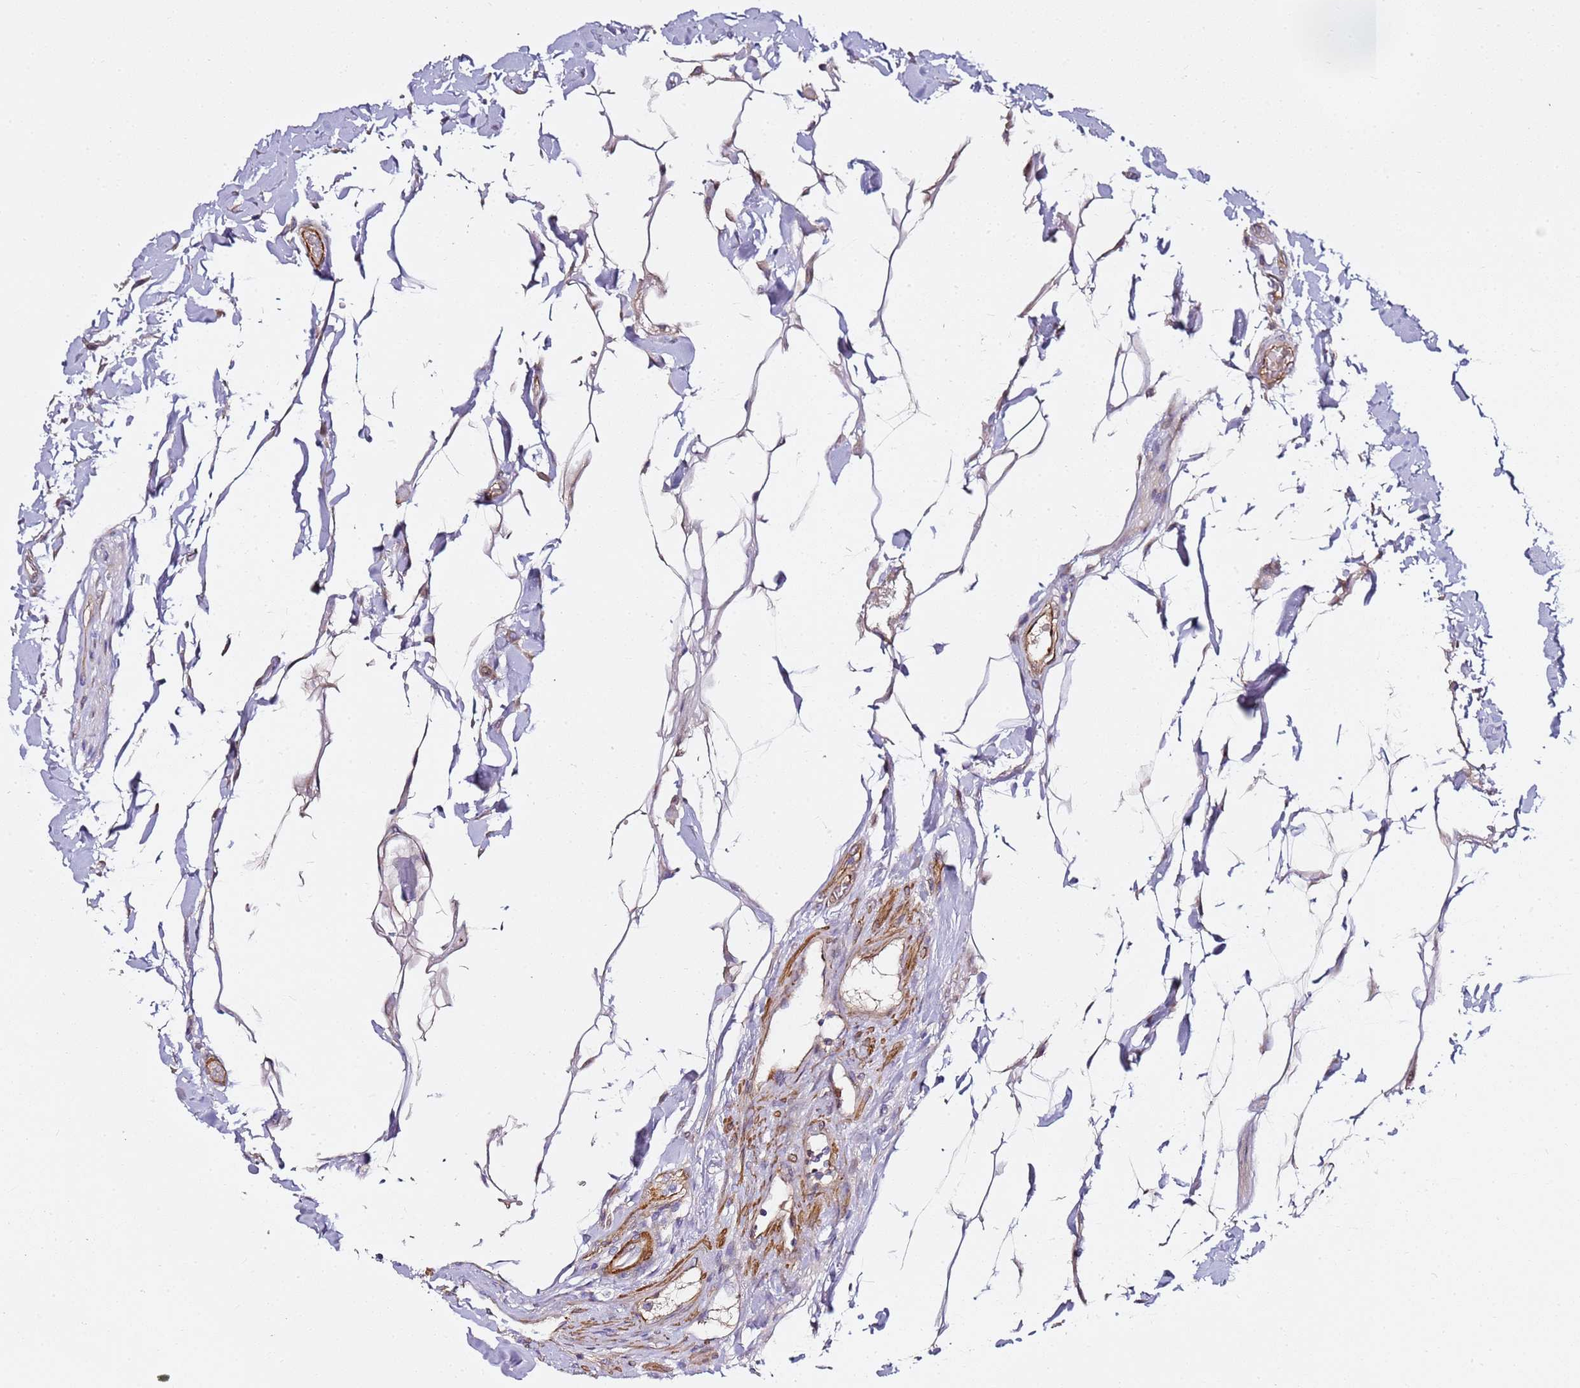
{"staining": {"intensity": "moderate", "quantity": ">75%", "location": "cytoplasmic/membranous"}, "tissue": "colon", "cell_type": "Endothelial cells", "image_type": "normal", "snomed": [{"axis": "morphology", "description": "Normal tissue, NOS"}, {"axis": "topography", "description": "Colon"}], "caption": "Colon stained with DAB immunohistochemistry (IHC) shows medium levels of moderate cytoplasmic/membranous positivity in approximately >75% of endothelial cells.", "gene": "EPS8L1", "patient": {"sex": "female", "age": 79}}